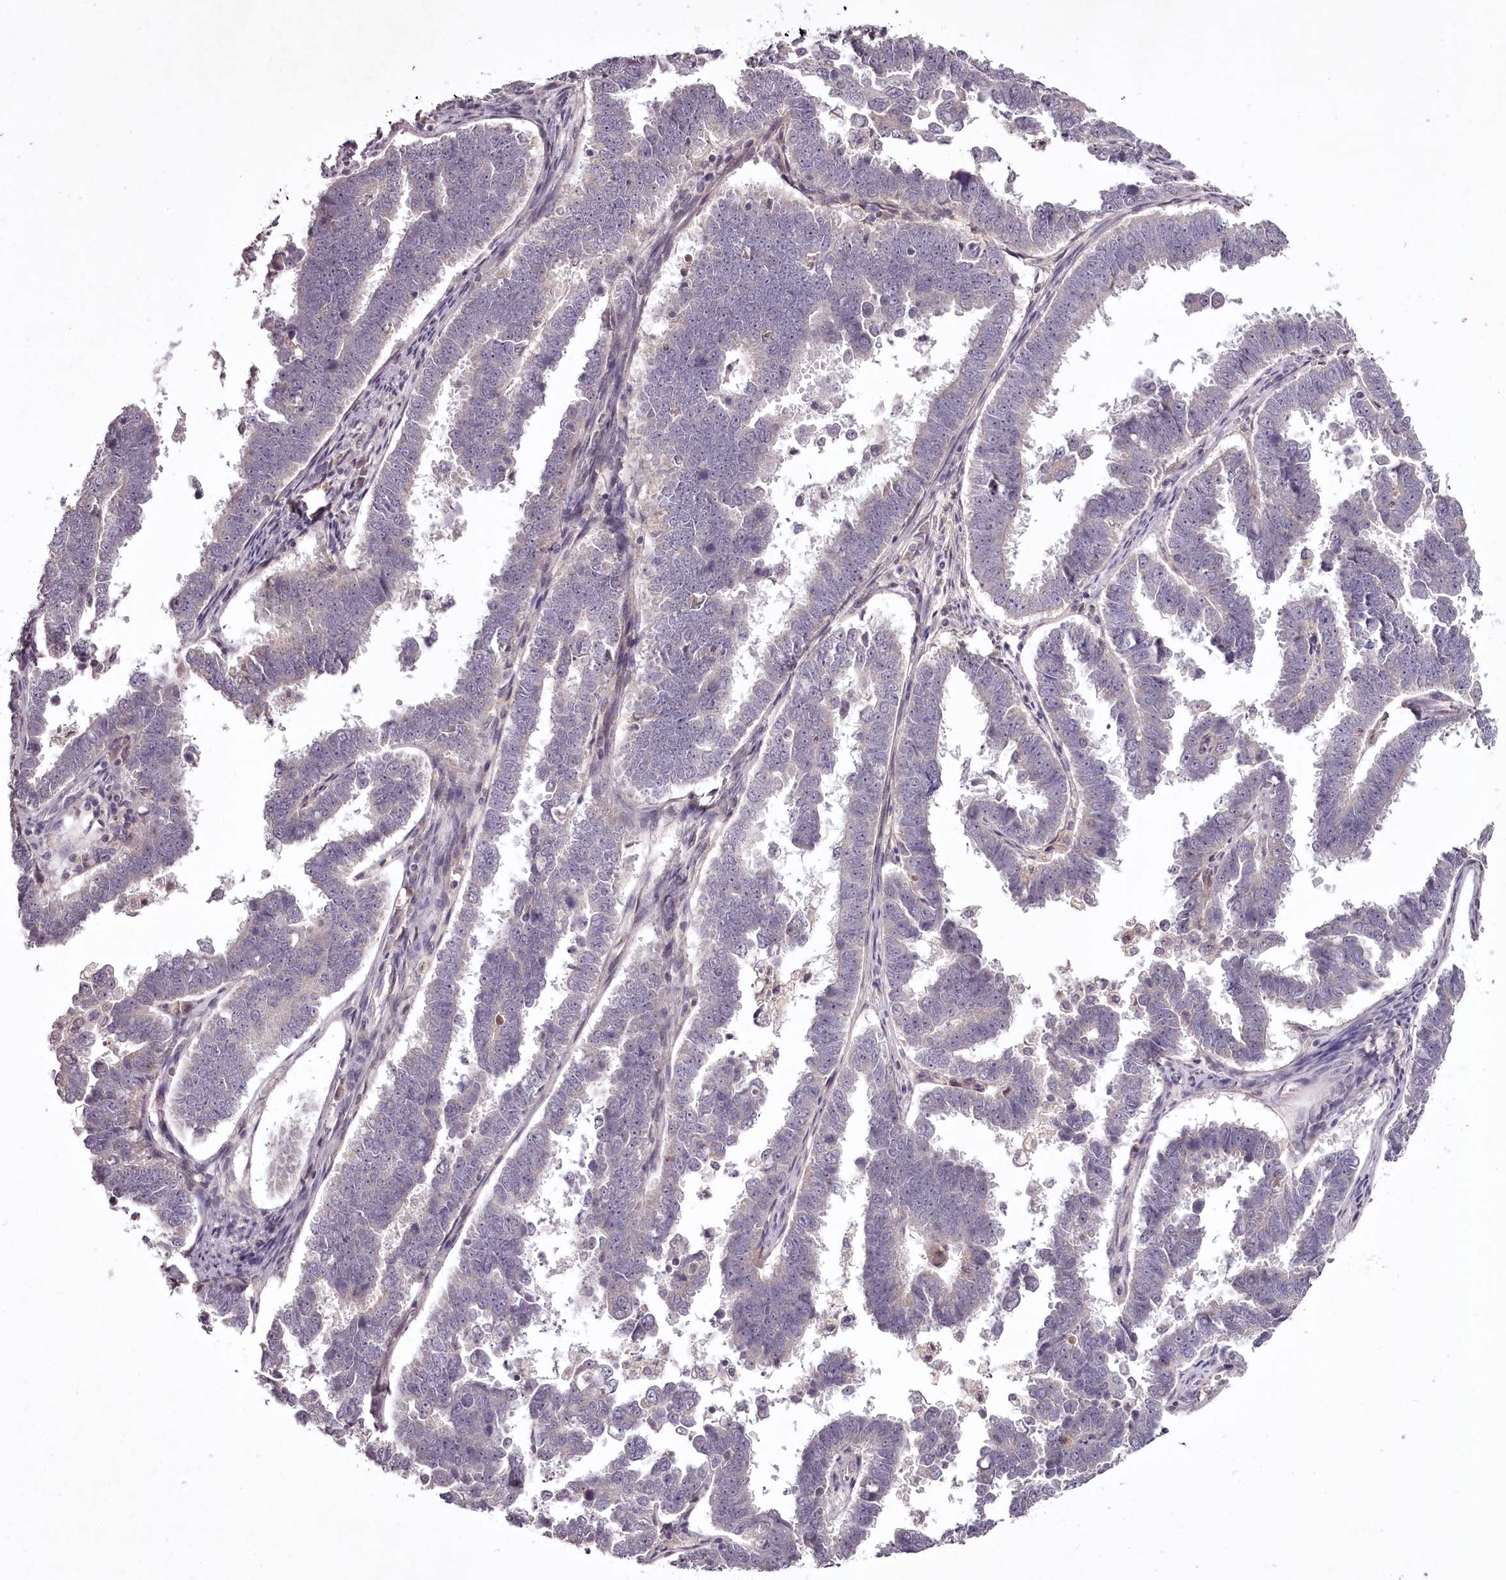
{"staining": {"intensity": "negative", "quantity": "none", "location": "none"}, "tissue": "endometrial cancer", "cell_type": "Tumor cells", "image_type": "cancer", "snomed": [{"axis": "morphology", "description": "Adenocarcinoma, NOS"}, {"axis": "topography", "description": "Endometrium"}], "caption": "DAB (3,3'-diaminobenzidine) immunohistochemical staining of human adenocarcinoma (endometrial) displays no significant staining in tumor cells.", "gene": "RBMXL2", "patient": {"sex": "female", "age": 75}}